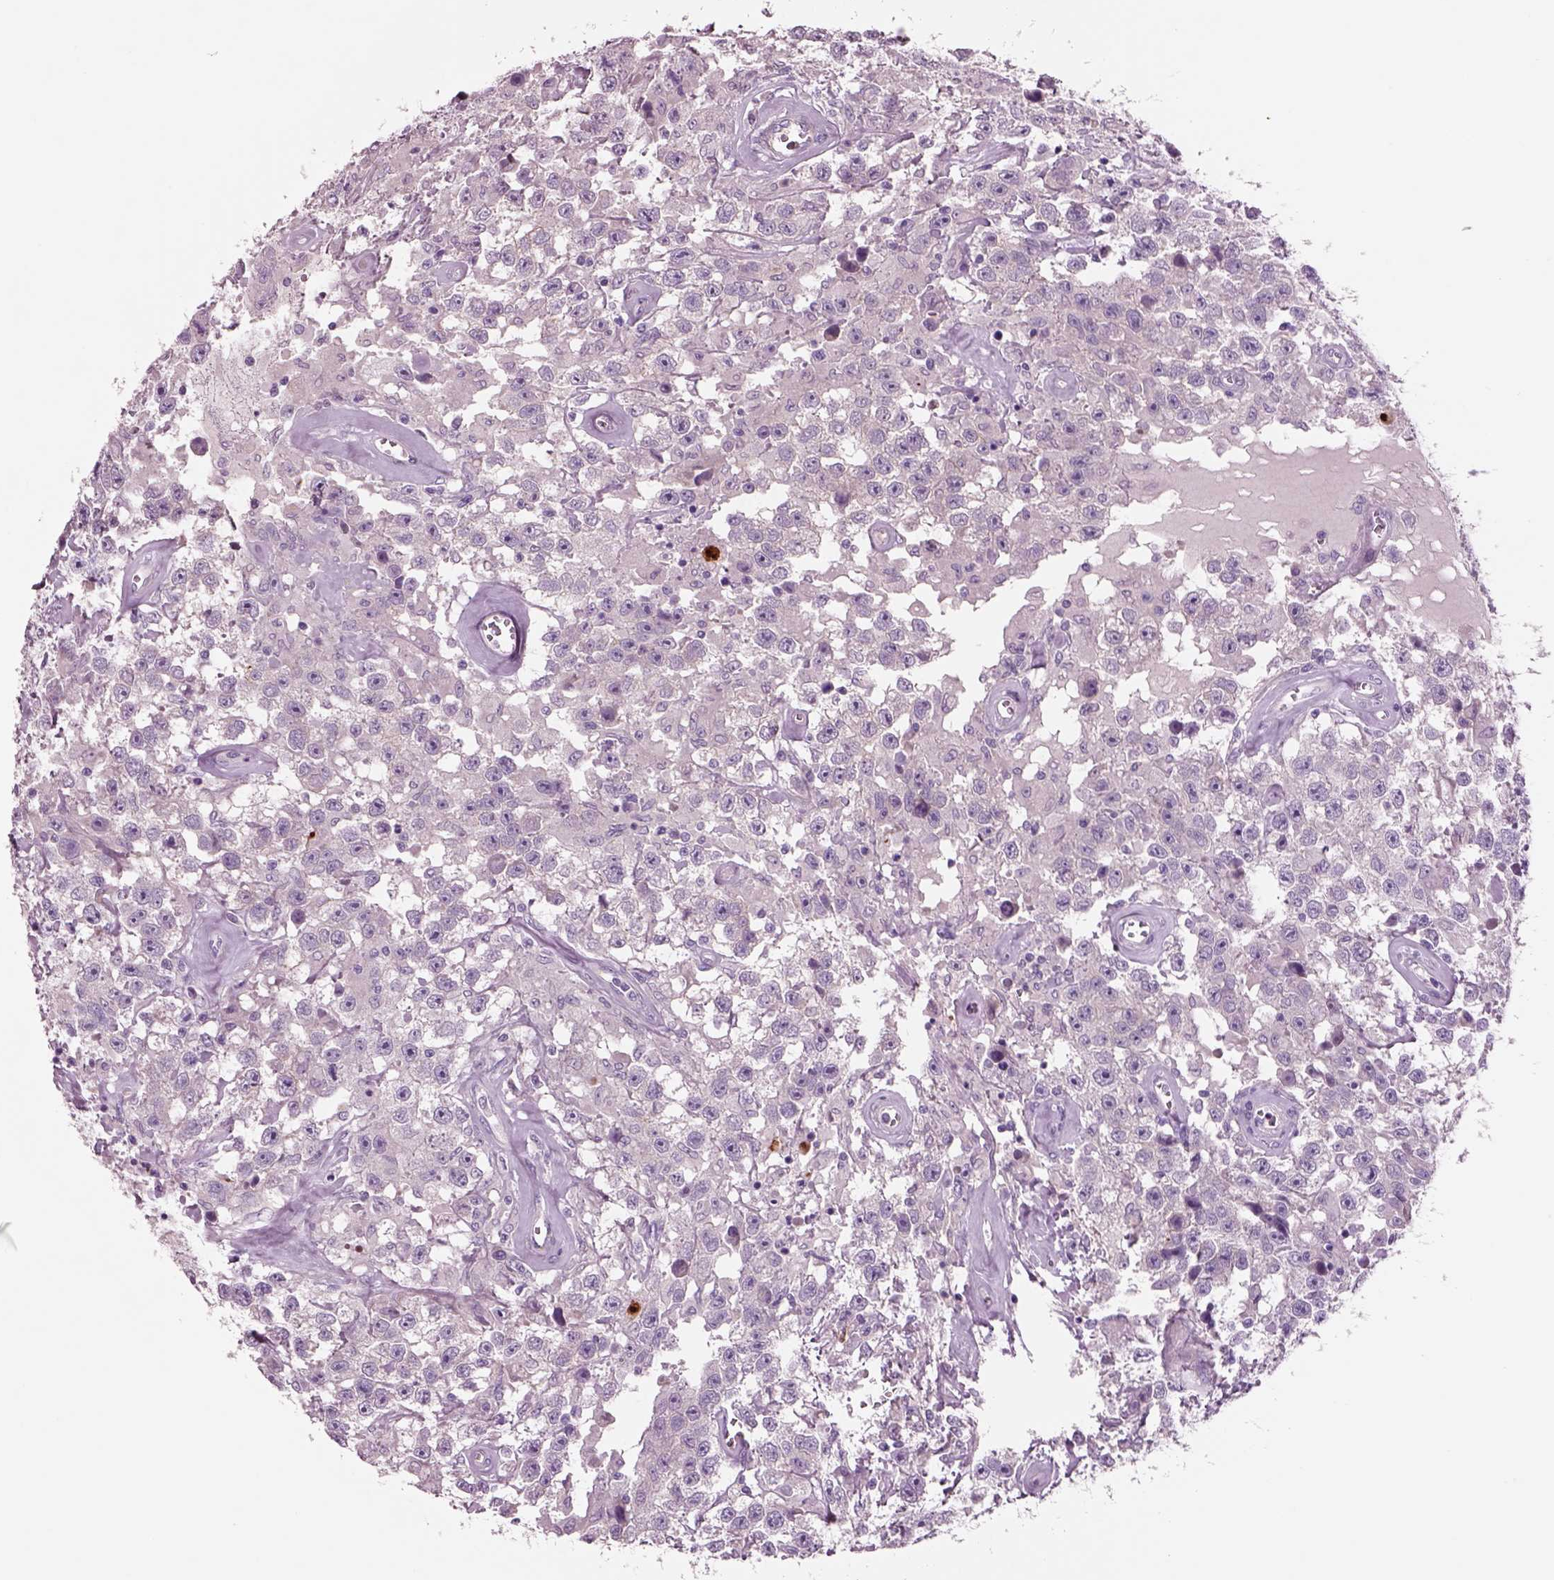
{"staining": {"intensity": "negative", "quantity": "none", "location": "none"}, "tissue": "testis cancer", "cell_type": "Tumor cells", "image_type": "cancer", "snomed": [{"axis": "morphology", "description": "Seminoma, NOS"}, {"axis": "topography", "description": "Testis"}], "caption": "A histopathology image of human testis cancer is negative for staining in tumor cells. (Brightfield microscopy of DAB (3,3'-diaminobenzidine) immunohistochemistry (IHC) at high magnification).", "gene": "PLPP7", "patient": {"sex": "male", "age": 43}}